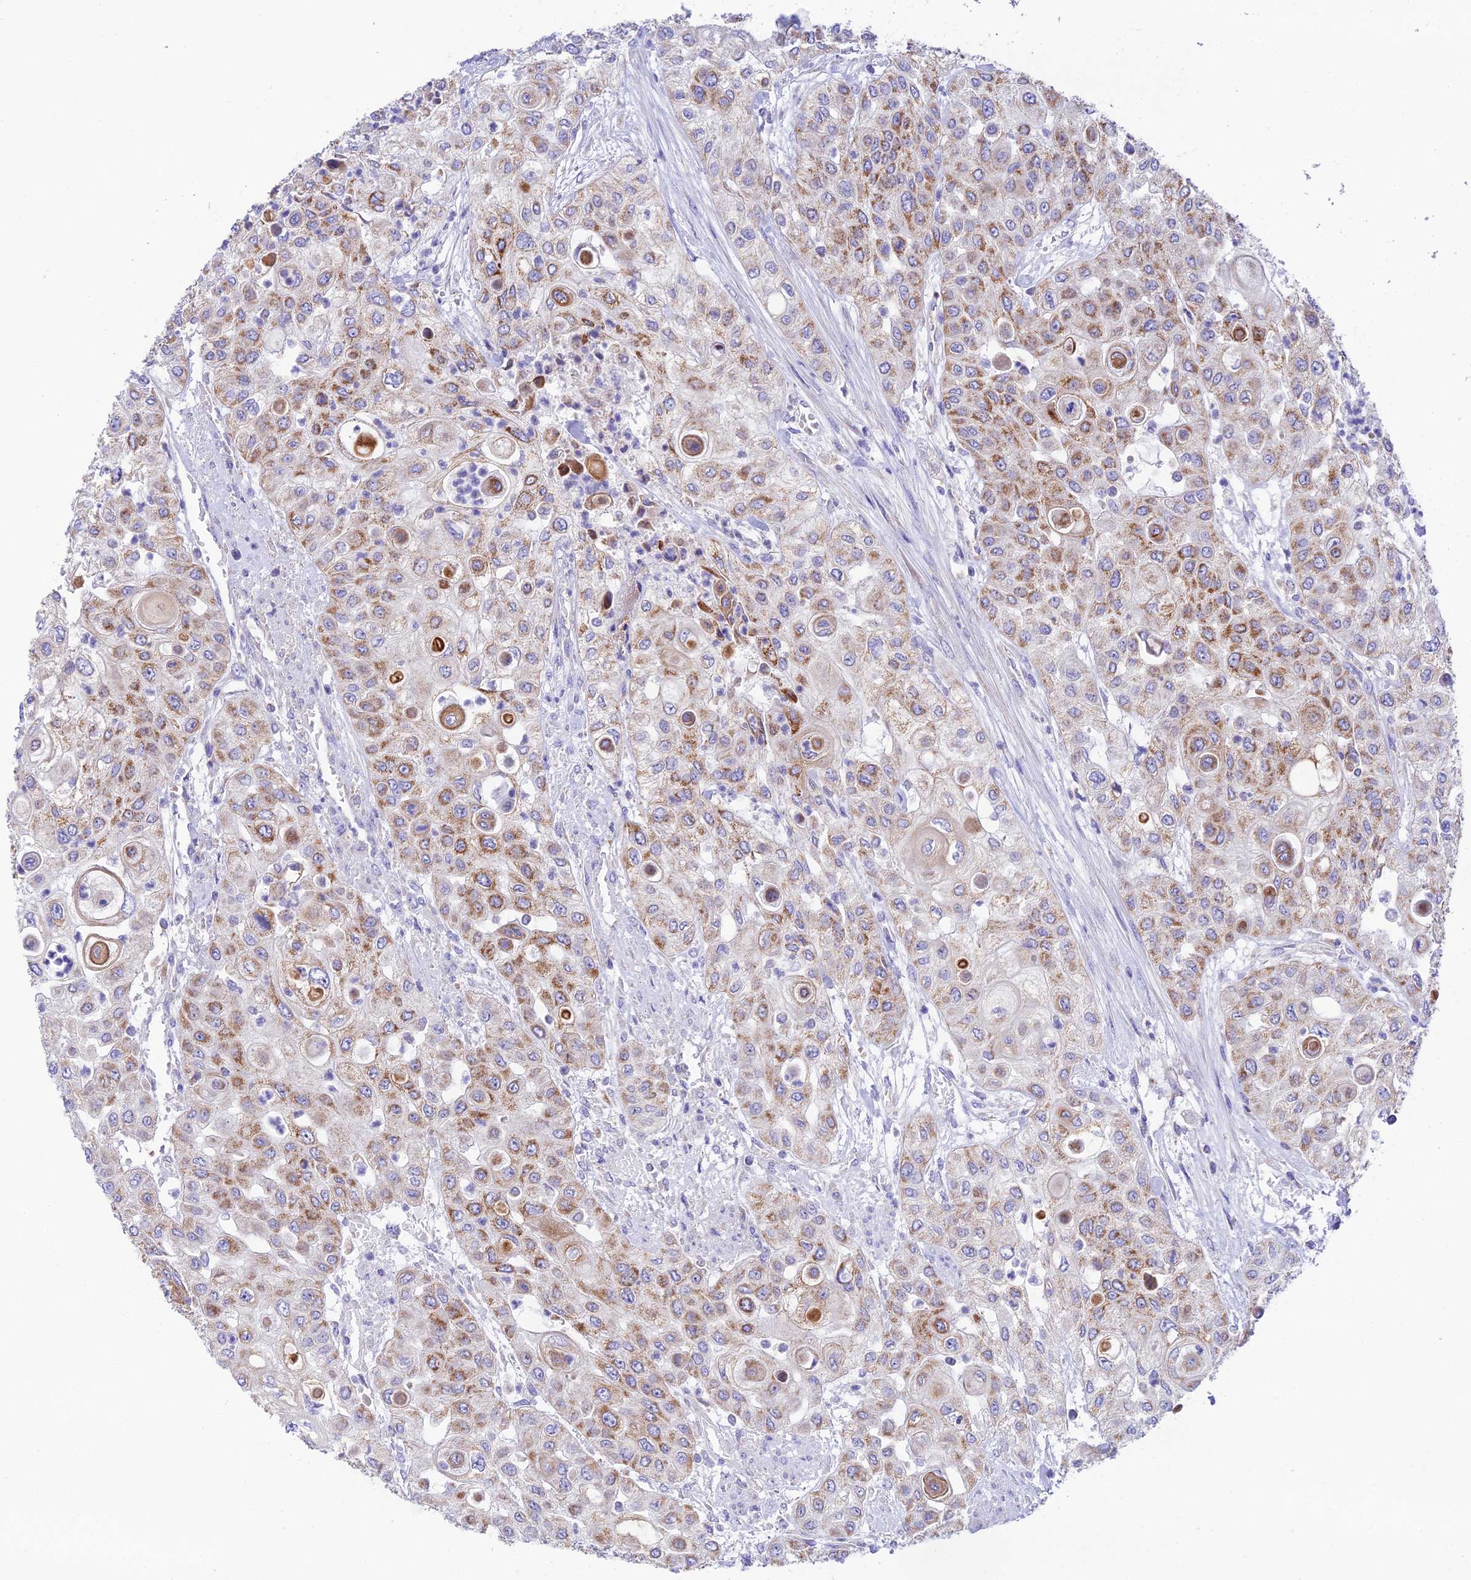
{"staining": {"intensity": "moderate", "quantity": ">75%", "location": "cytoplasmic/membranous"}, "tissue": "urothelial cancer", "cell_type": "Tumor cells", "image_type": "cancer", "snomed": [{"axis": "morphology", "description": "Urothelial carcinoma, High grade"}, {"axis": "topography", "description": "Urinary bladder"}], "caption": "Brown immunohistochemical staining in human urothelial cancer exhibits moderate cytoplasmic/membranous positivity in about >75% of tumor cells.", "gene": "HSDL2", "patient": {"sex": "female", "age": 79}}